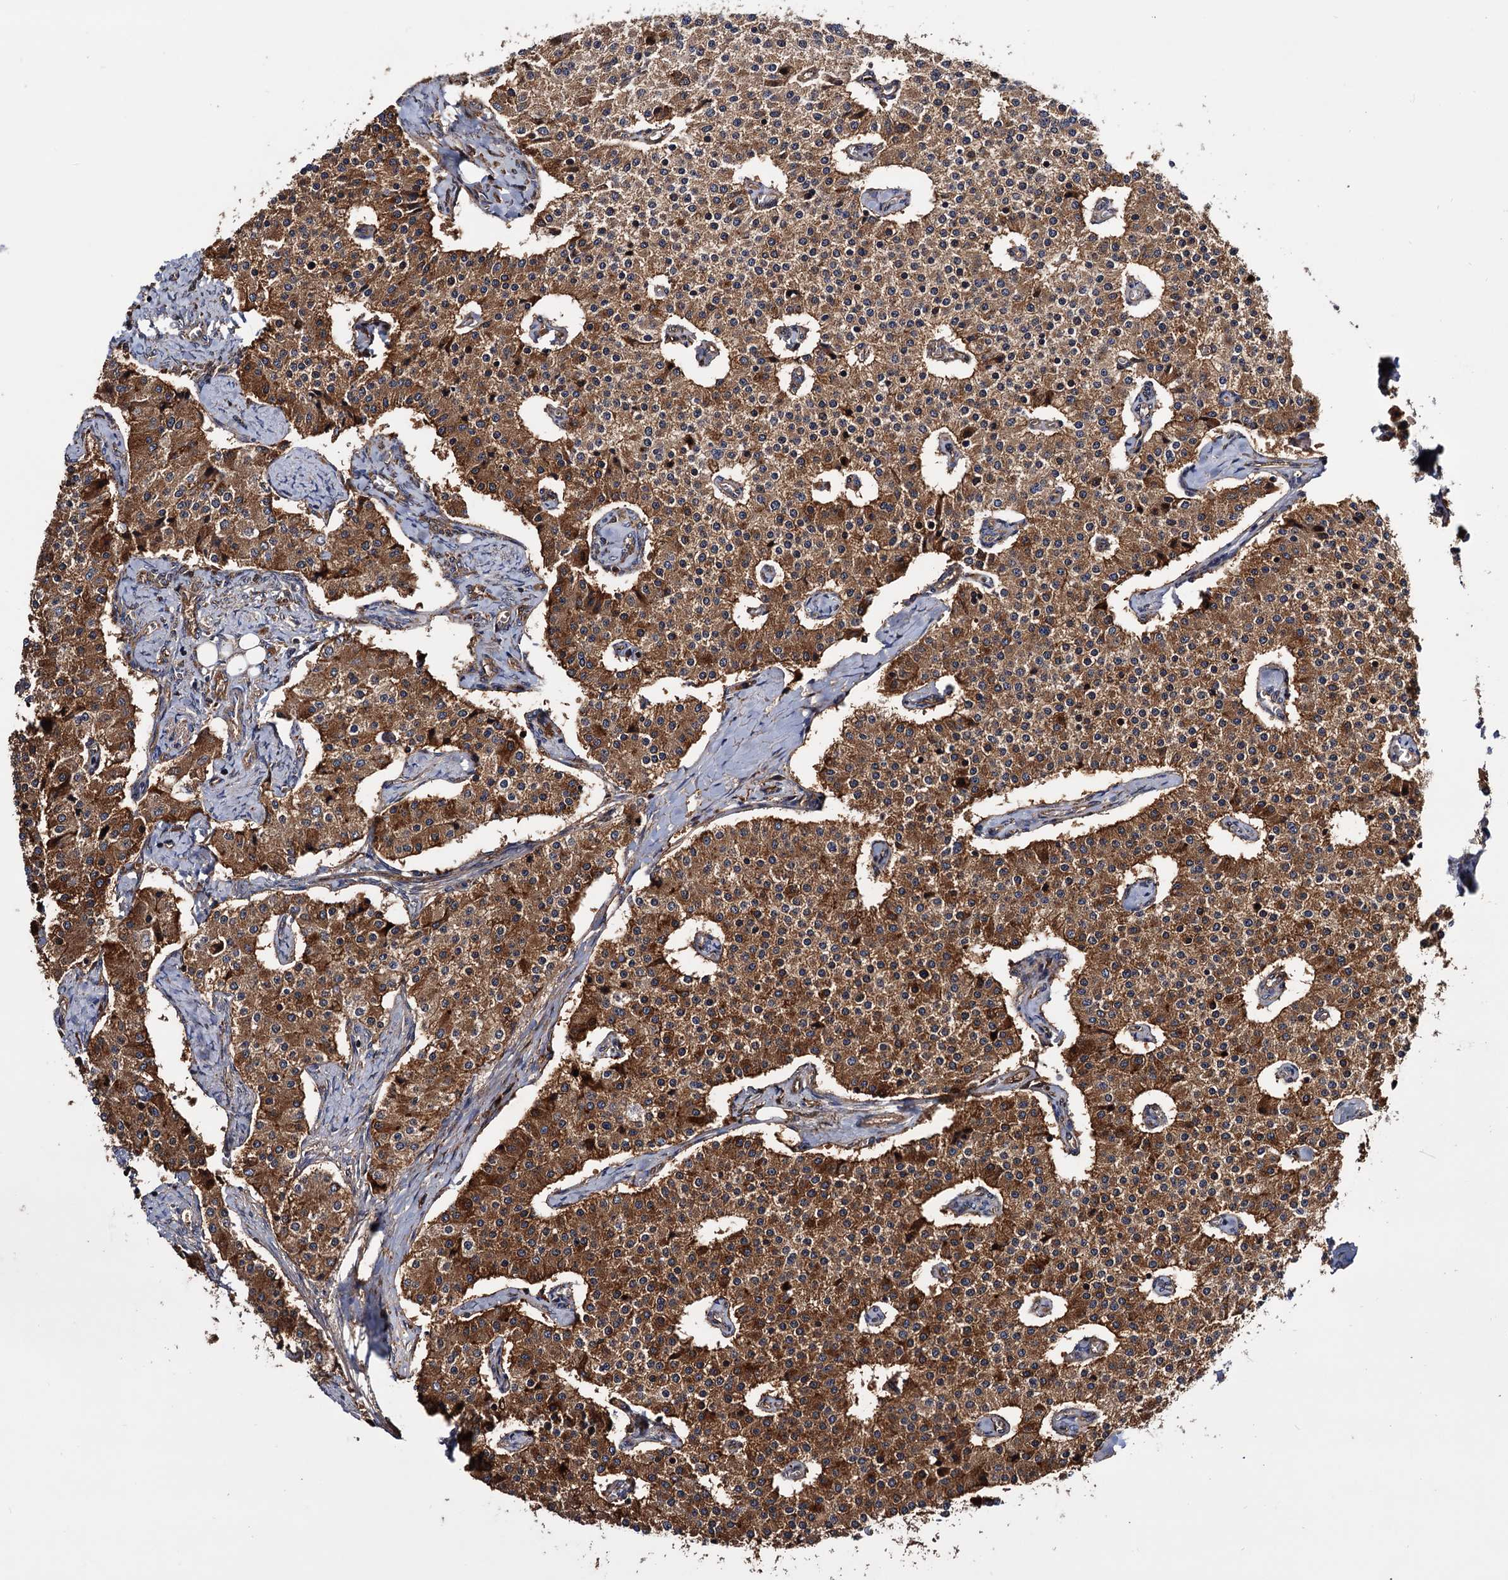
{"staining": {"intensity": "moderate", "quantity": ">75%", "location": "cytoplasmic/membranous"}, "tissue": "carcinoid", "cell_type": "Tumor cells", "image_type": "cancer", "snomed": [{"axis": "morphology", "description": "Carcinoid, malignant, NOS"}, {"axis": "topography", "description": "Colon"}], "caption": "Protein staining demonstrates moderate cytoplasmic/membranous expression in approximately >75% of tumor cells in carcinoid (malignant).", "gene": "MRPL42", "patient": {"sex": "female", "age": 52}}